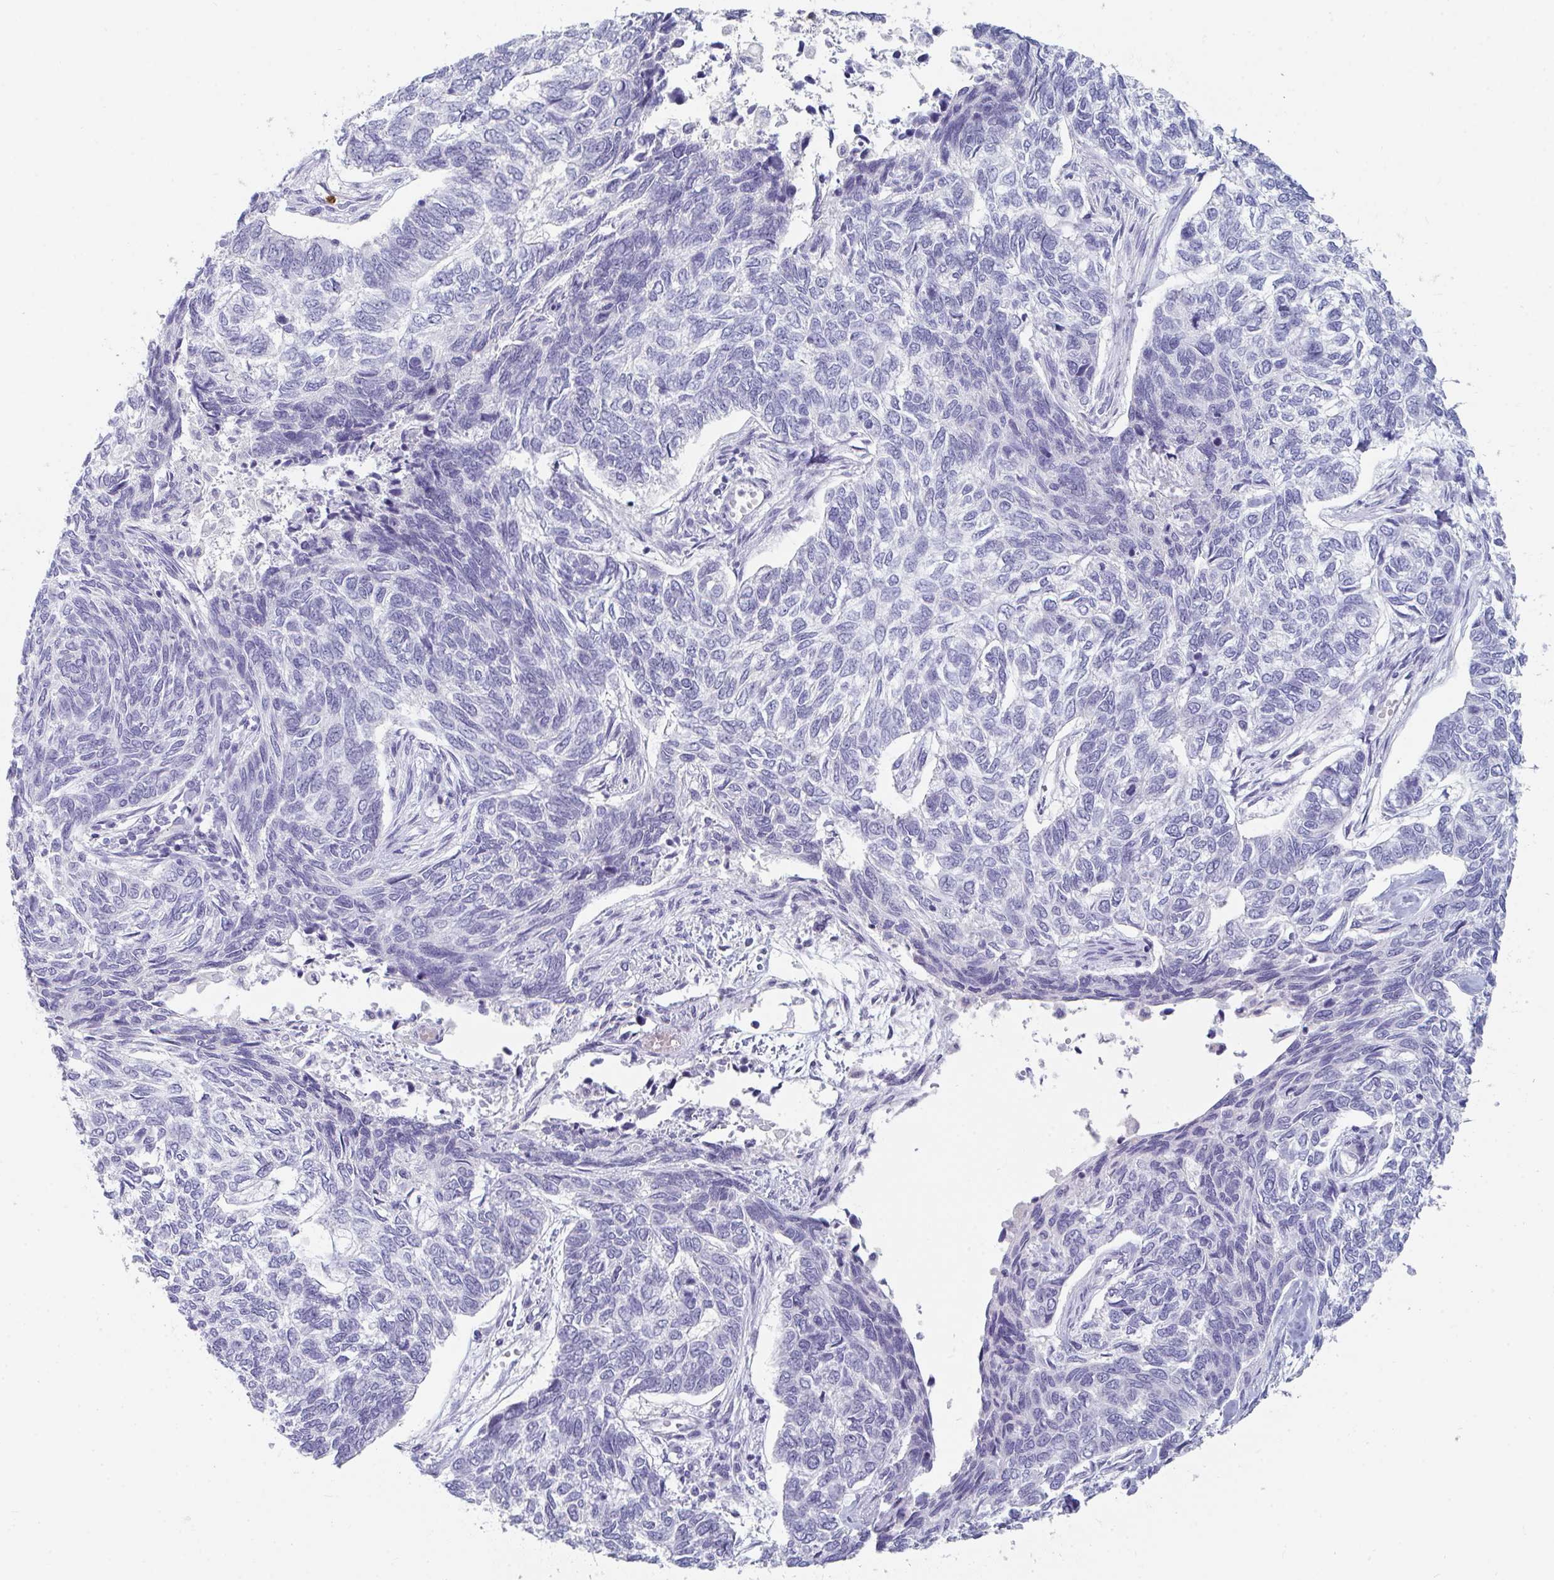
{"staining": {"intensity": "negative", "quantity": "none", "location": "none"}, "tissue": "skin cancer", "cell_type": "Tumor cells", "image_type": "cancer", "snomed": [{"axis": "morphology", "description": "Basal cell carcinoma"}, {"axis": "topography", "description": "Skin"}], "caption": "Immunohistochemical staining of skin basal cell carcinoma shows no significant positivity in tumor cells.", "gene": "RUBCN", "patient": {"sex": "female", "age": 65}}